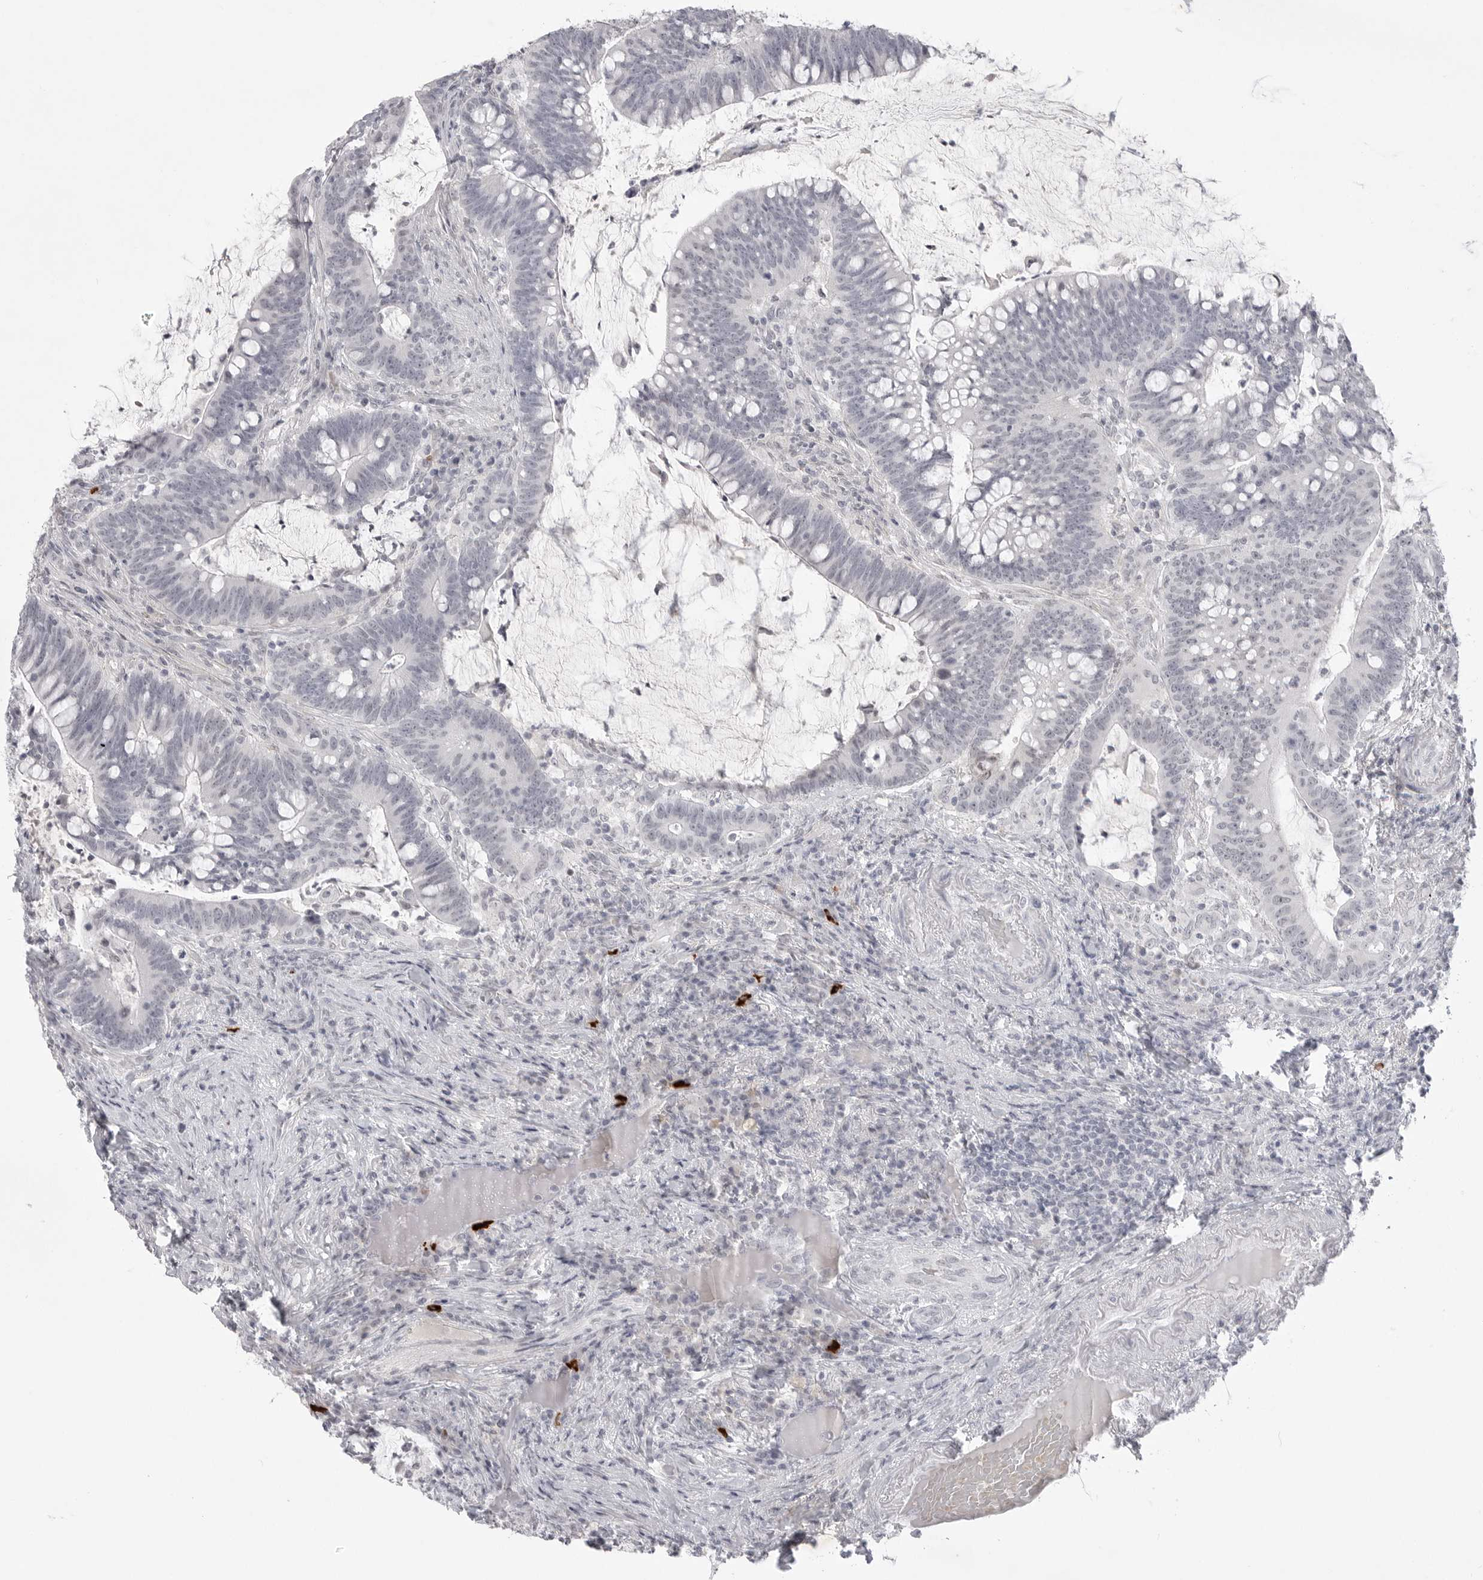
{"staining": {"intensity": "negative", "quantity": "none", "location": "none"}, "tissue": "colorectal cancer", "cell_type": "Tumor cells", "image_type": "cancer", "snomed": [{"axis": "morphology", "description": "Adenocarcinoma, NOS"}, {"axis": "topography", "description": "Colon"}], "caption": "There is no significant positivity in tumor cells of colorectal cancer. (Immunohistochemistry (ihc), brightfield microscopy, high magnification).", "gene": "TCTN3", "patient": {"sex": "female", "age": 66}}